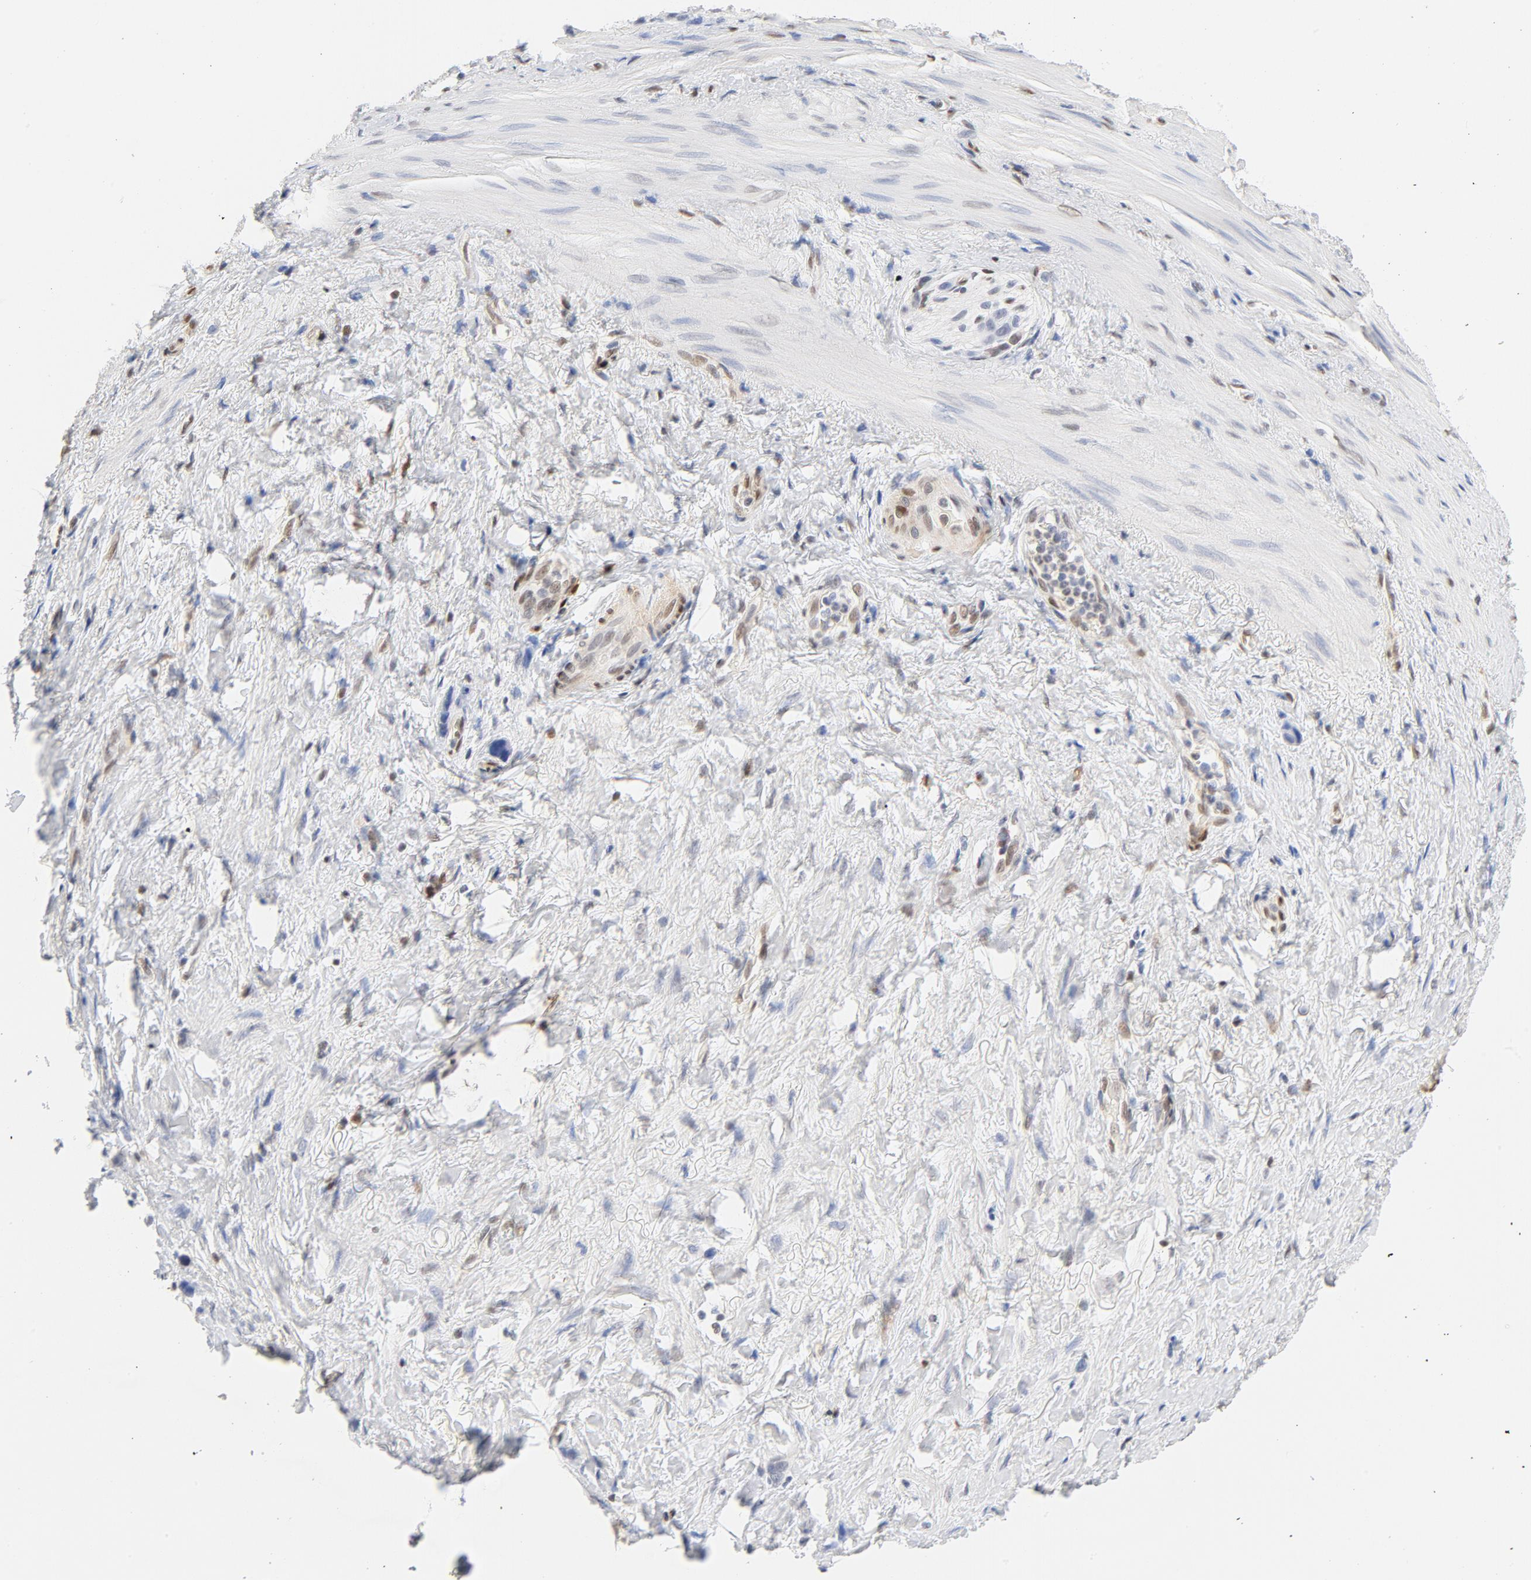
{"staining": {"intensity": "negative", "quantity": "none", "location": "none"}, "tissue": "stomach cancer", "cell_type": "Tumor cells", "image_type": "cancer", "snomed": [{"axis": "morphology", "description": "Normal tissue, NOS"}, {"axis": "morphology", "description": "Adenocarcinoma, NOS"}, {"axis": "morphology", "description": "Adenocarcinoma, High grade"}, {"axis": "topography", "description": "Stomach, upper"}, {"axis": "topography", "description": "Stomach"}], "caption": "The micrograph exhibits no staining of tumor cells in stomach cancer.", "gene": "CDKN1B", "patient": {"sex": "female", "age": 65}}